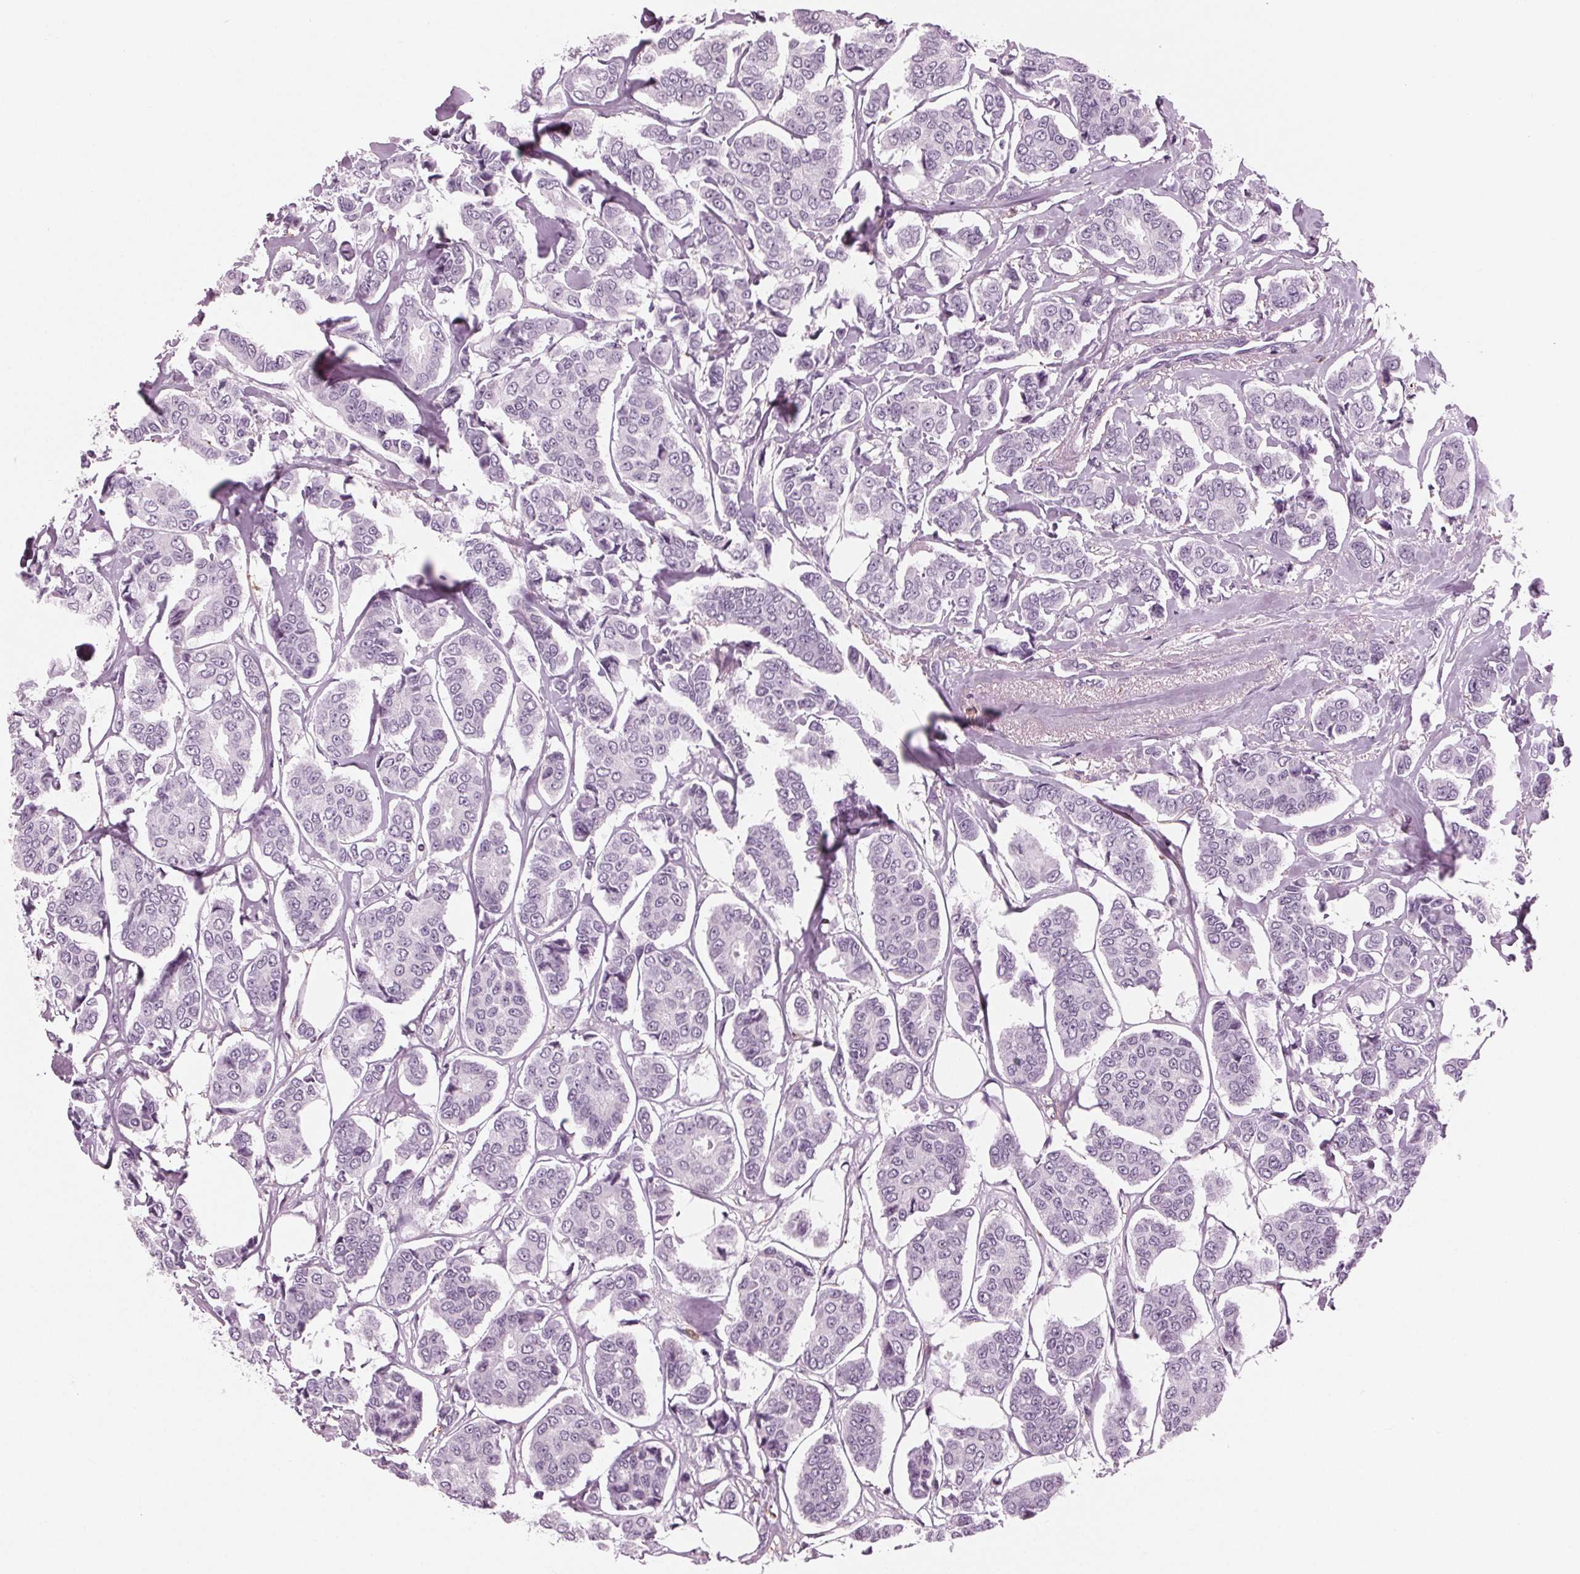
{"staining": {"intensity": "negative", "quantity": "none", "location": "none"}, "tissue": "breast cancer", "cell_type": "Tumor cells", "image_type": "cancer", "snomed": [{"axis": "morphology", "description": "Duct carcinoma"}, {"axis": "topography", "description": "Breast"}], "caption": "This is an immunohistochemistry histopathology image of breast intraductal carcinoma. There is no positivity in tumor cells.", "gene": "BTLA", "patient": {"sex": "female", "age": 94}}